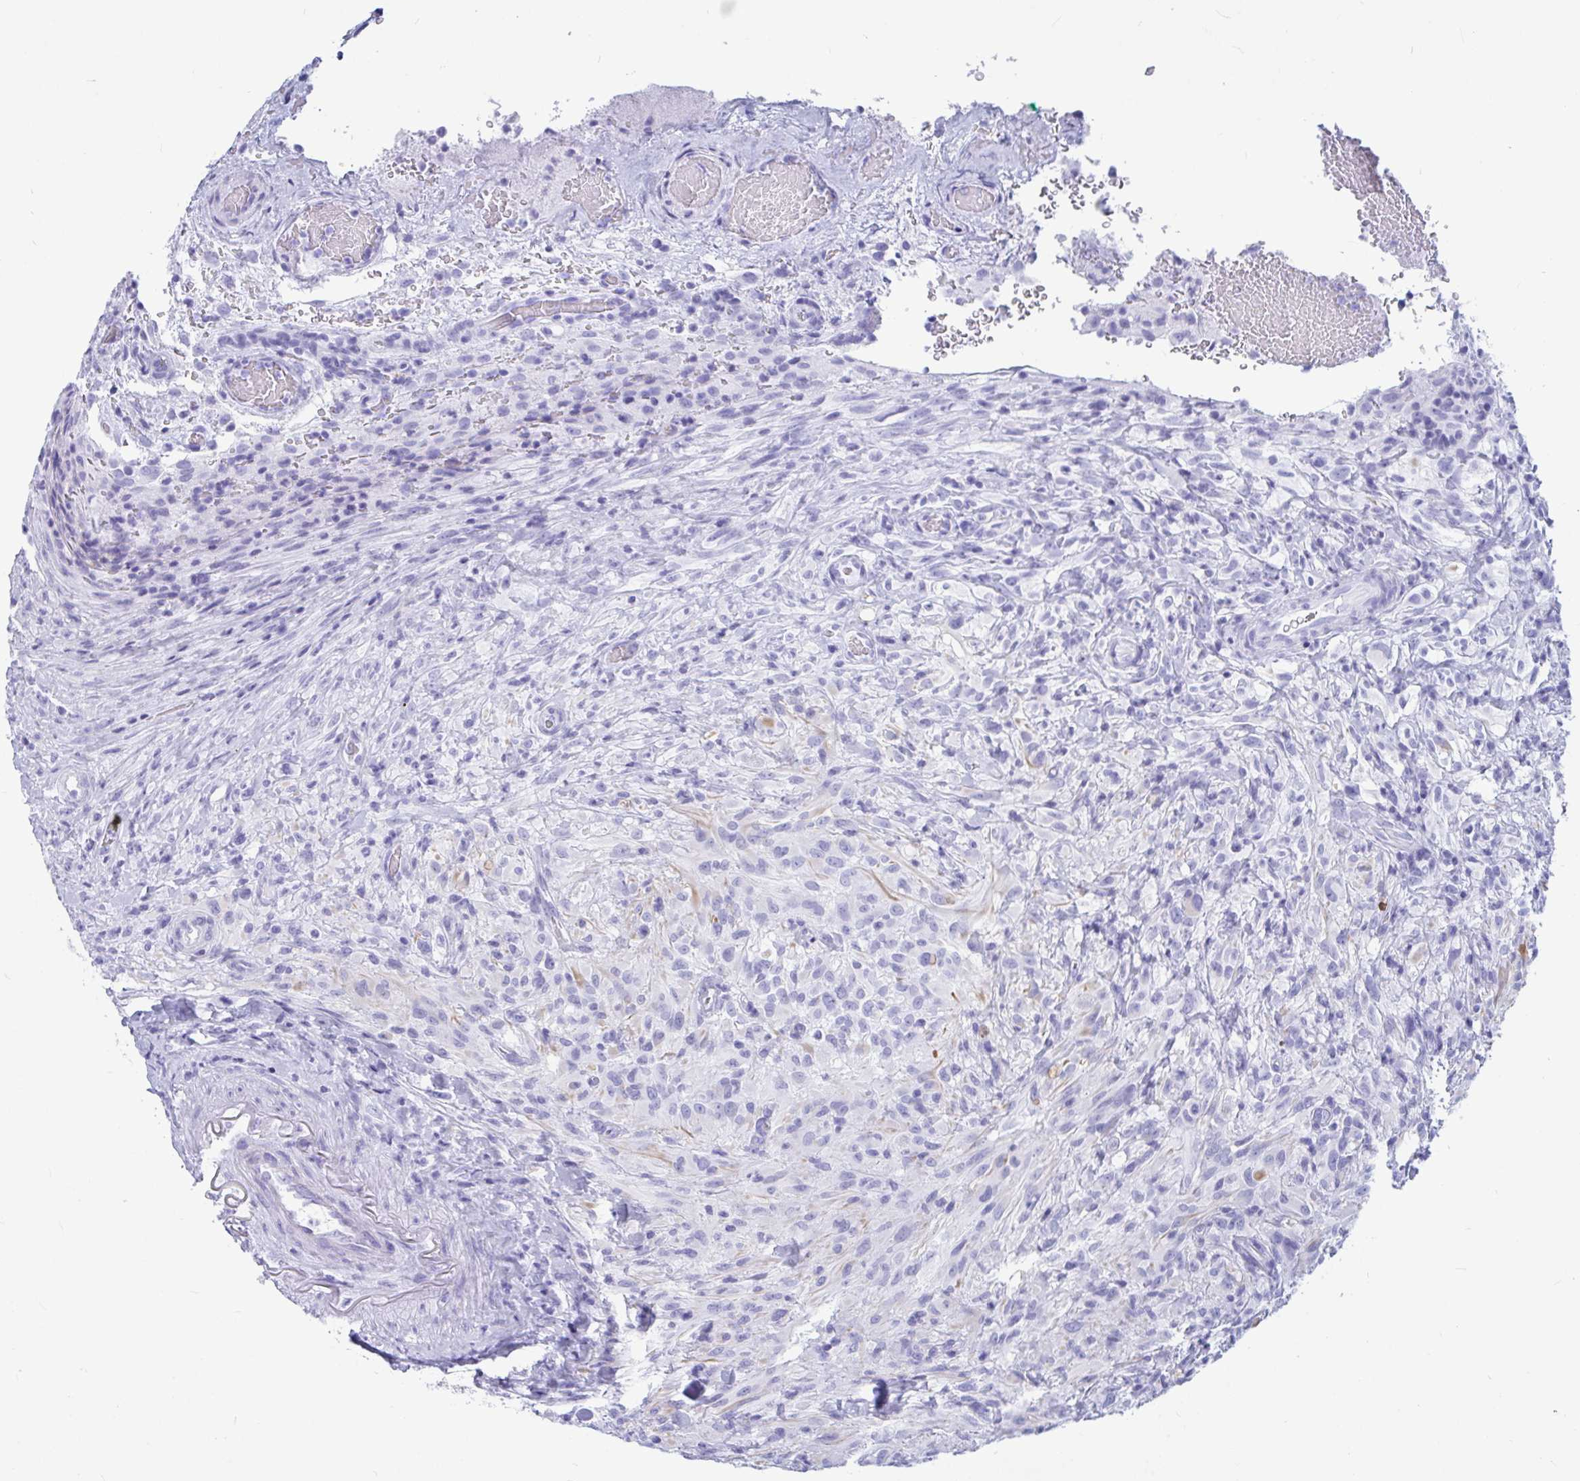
{"staining": {"intensity": "negative", "quantity": "none", "location": "none"}, "tissue": "glioma", "cell_type": "Tumor cells", "image_type": "cancer", "snomed": [{"axis": "morphology", "description": "Glioma, malignant, High grade"}, {"axis": "topography", "description": "Brain"}], "caption": "Immunohistochemistry (IHC) photomicrograph of neoplastic tissue: human malignant high-grade glioma stained with DAB (3,3'-diaminobenzidine) shows no significant protein staining in tumor cells.", "gene": "OR5J2", "patient": {"sex": "male", "age": 71}}